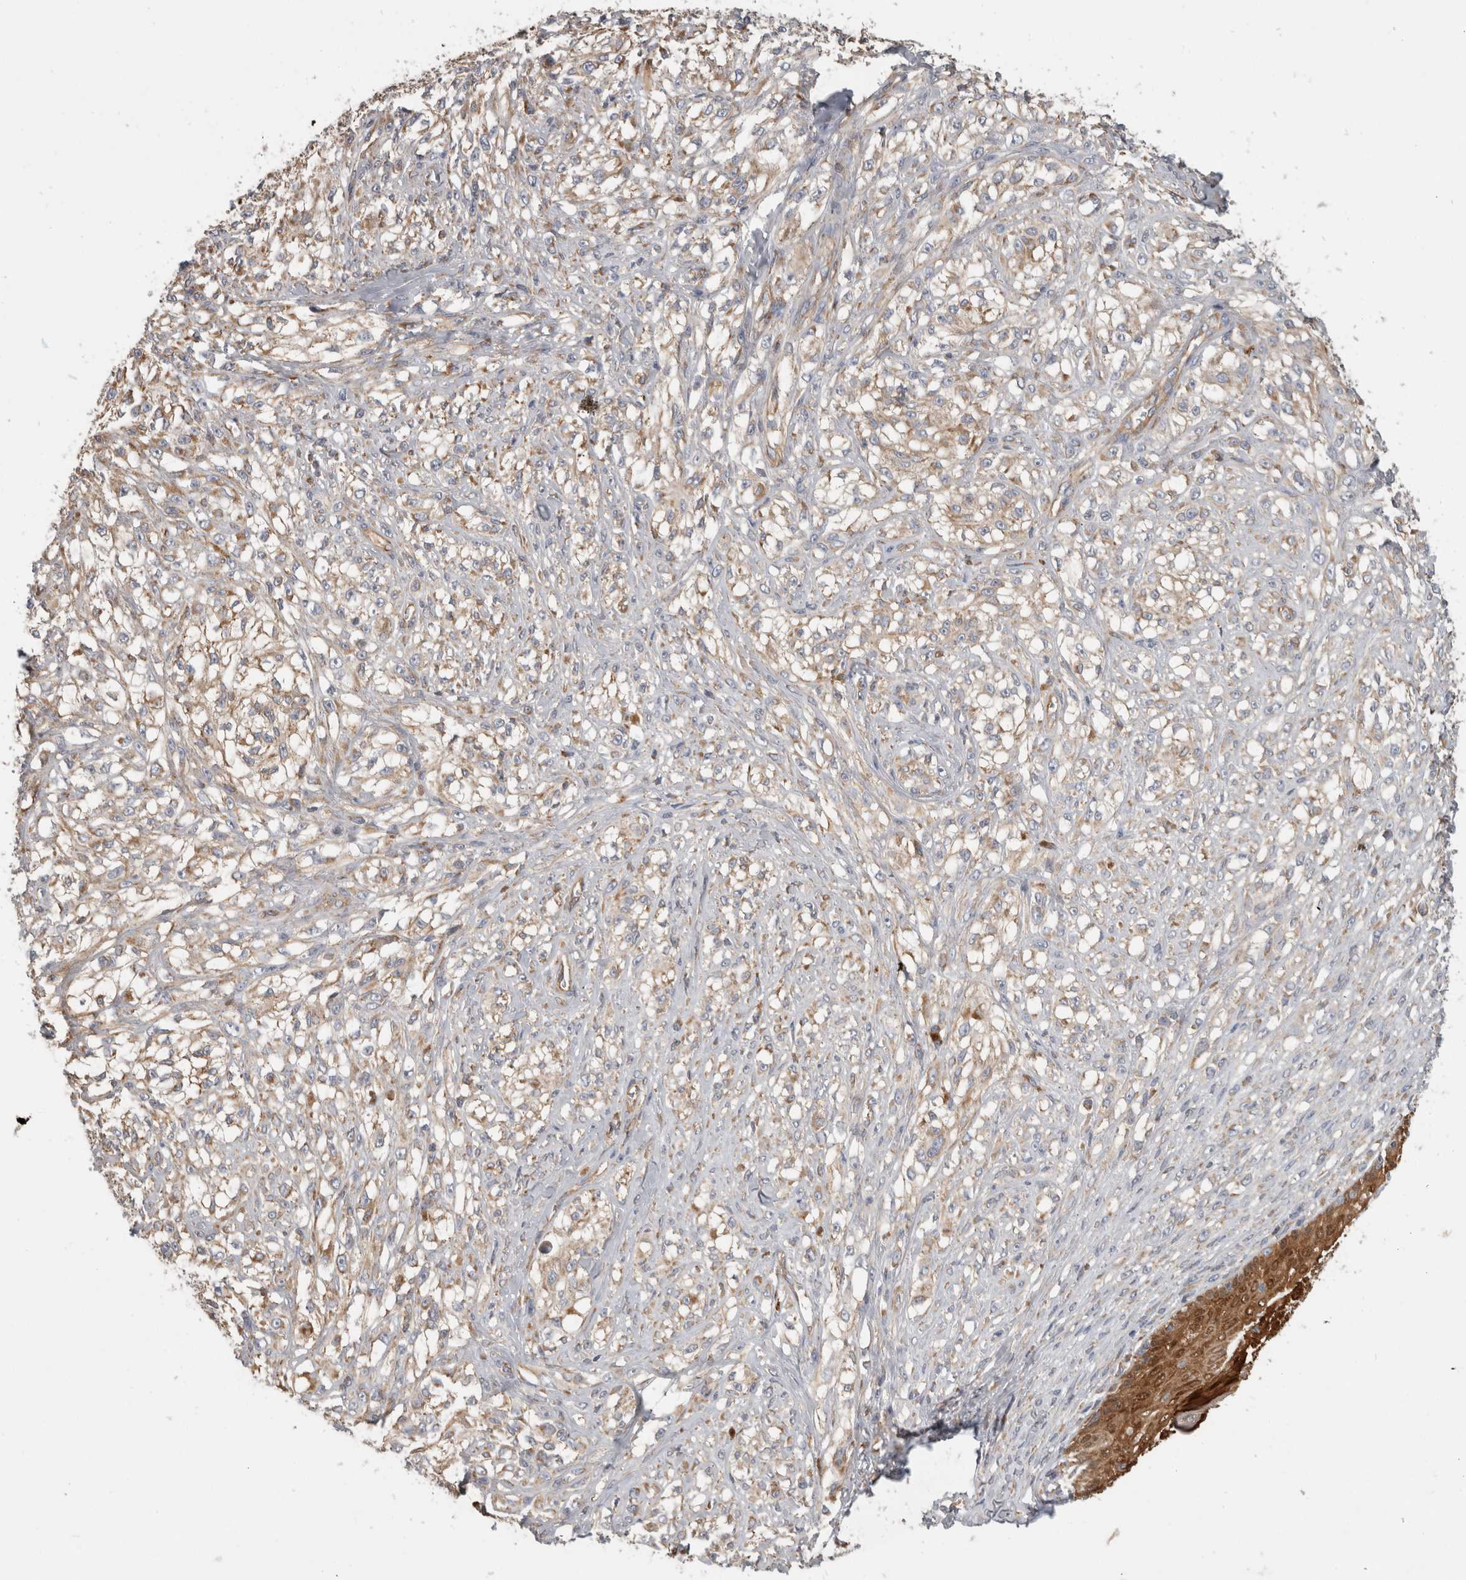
{"staining": {"intensity": "weak", "quantity": "25%-75%", "location": "cytoplasmic/membranous"}, "tissue": "melanoma", "cell_type": "Tumor cells", "image_type": "cancer", "snomed": [{"axis": "morphology", "description": "Malignant melanoma, NOS"}, {"axis": "topography", "description": "Skin of head"}], "caption": "Protein staining of malignant melanoma tissue exhibits weak cytoplasmic/membranous positivity in about 25%-75% of tumor cells.", "gene": "SFXN2", "patient": {"sex": "male", "age": 83}}